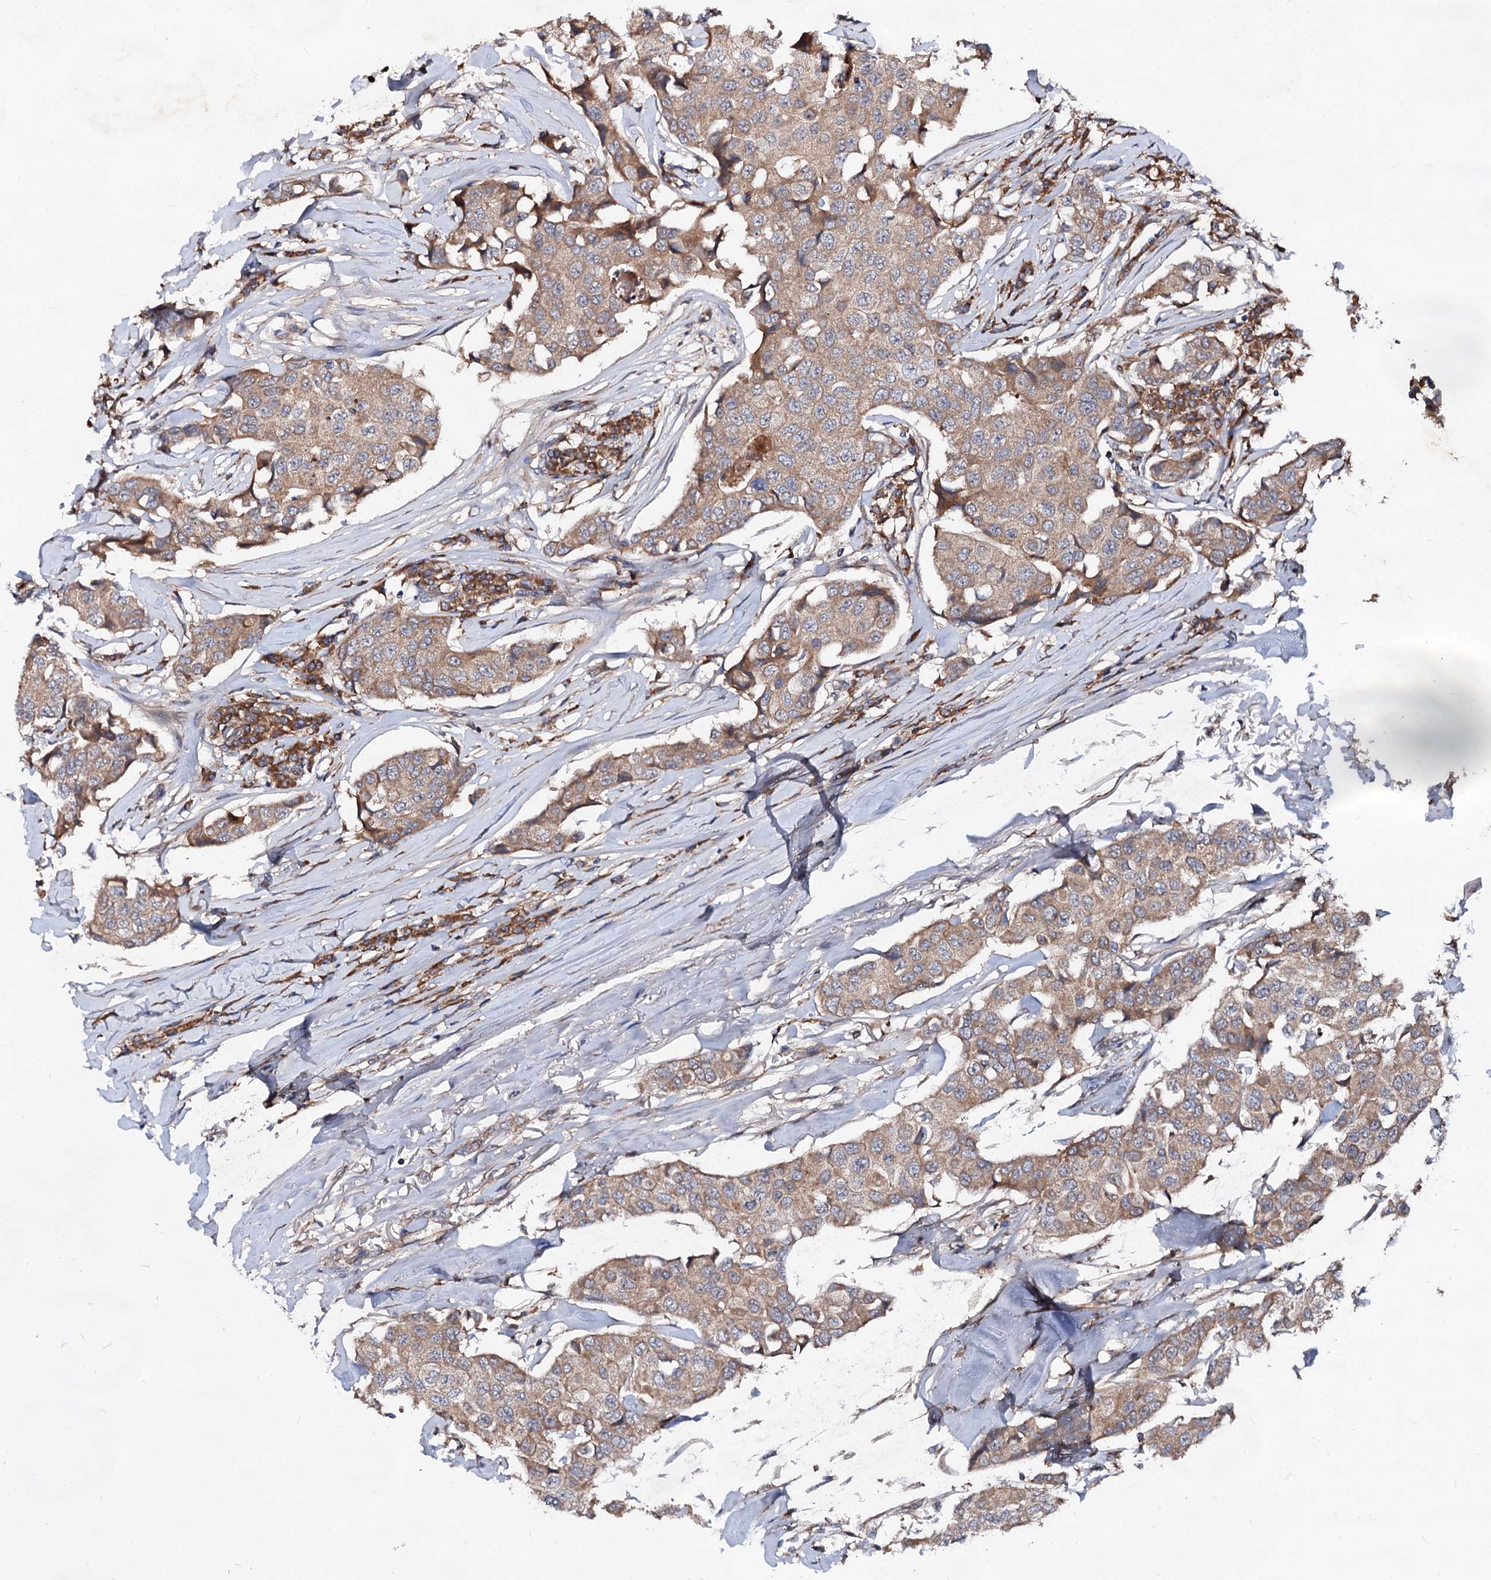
{"staining": {"intensity": "moderate", "quantity": "25%-75%", "location": "cytoplasmic/membranous"}, "tissue": "breast cancer", "cell_type": "Tumor cells", "image_type": "cancer", "snomed": [{"axis": "morphology", "description": "Duct carcinoma"}, {"axis": "topography", "description": "Breast"}], "caption": "An immunohistochemistry (IHC) micrograph of tumor tissue is shown. Protein staining in brown shows moderate cytoplasmic/membranous positivity in intraductal carcinoma (breast) within tumor cells.", "gene": "TEX9", "patient": {"sex": "female", "age": 80}}